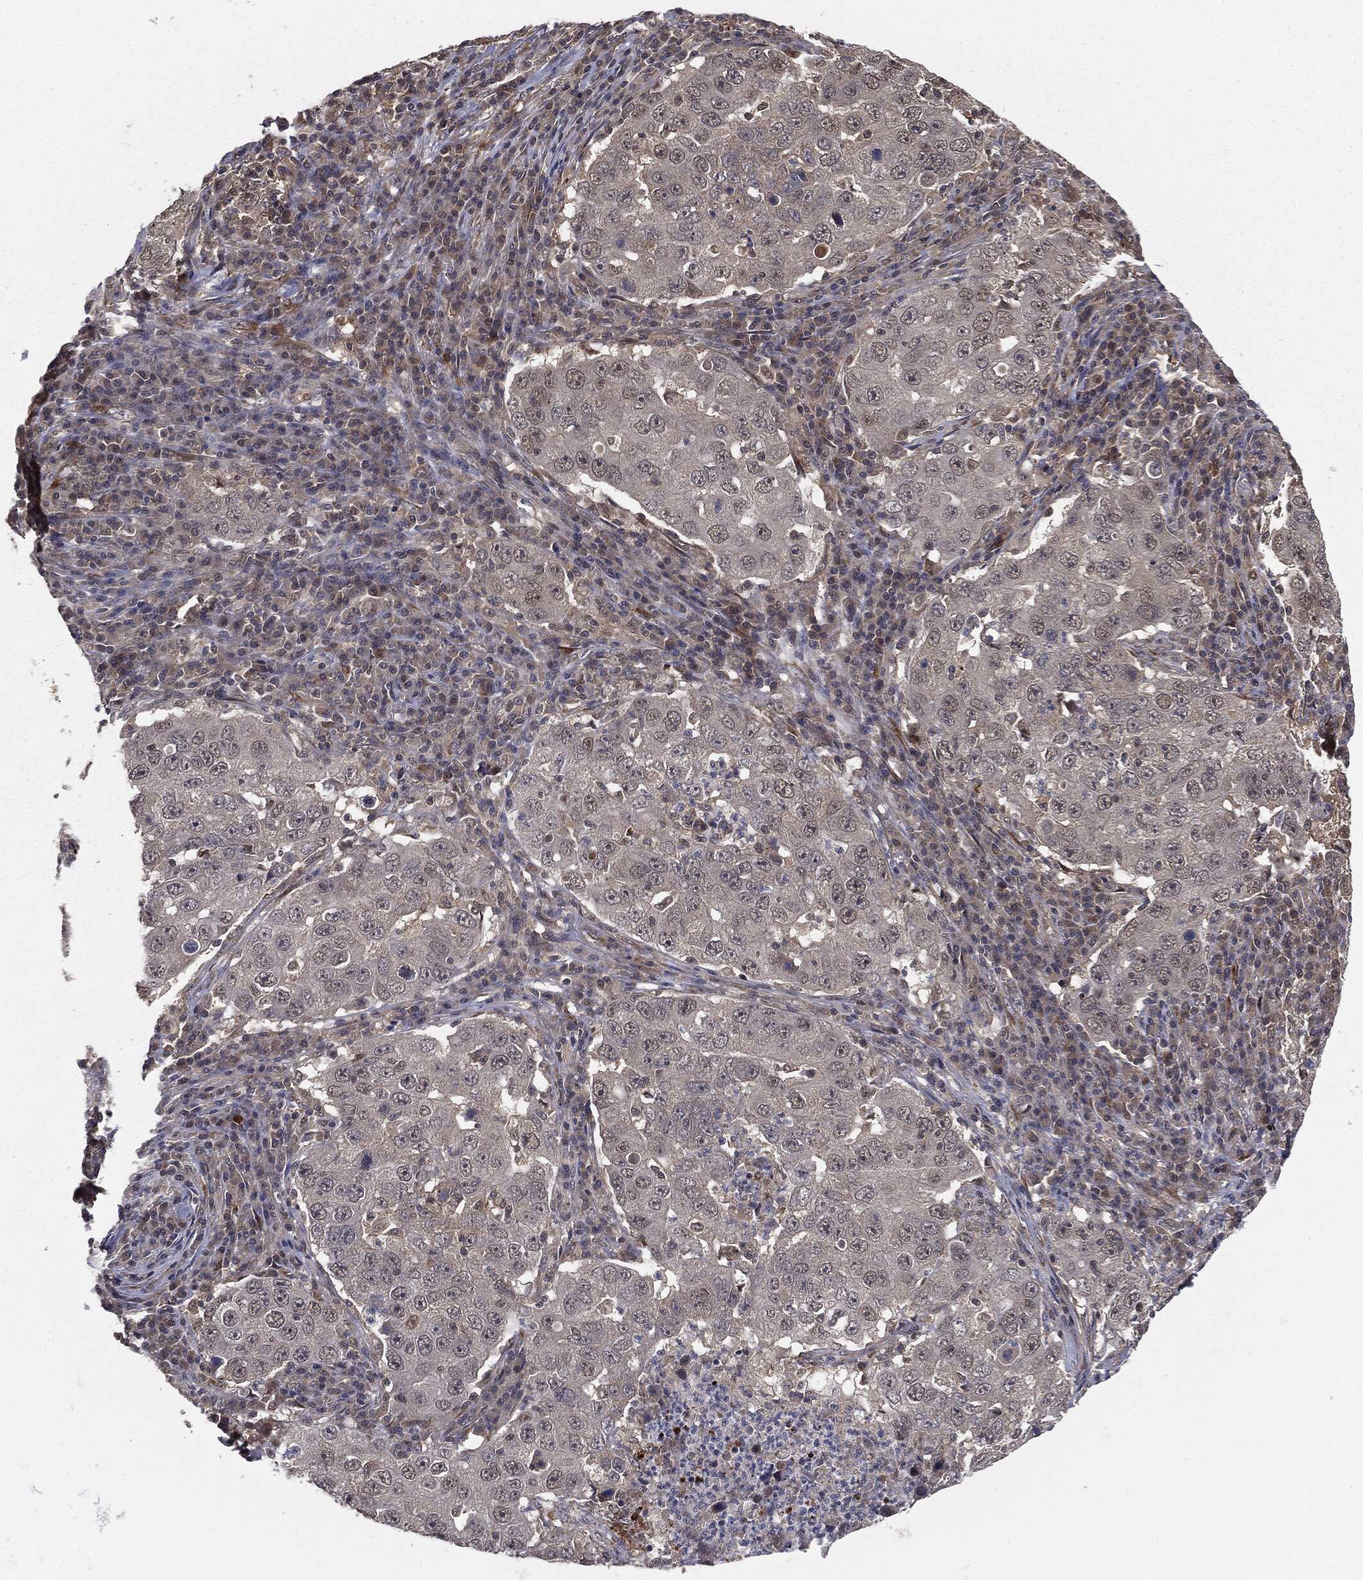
{"staining": {"intensity": "negative", "quantity": "none", "location": "none"}, "tissue": "lung cancer", "cell_type": "Tumor cells", "image_type": "cancer", "snomed": [{"axis": "morphology", "description": "Adenocarcinoma, NOS"}, {"axis": "topography", "description": "Lung"}], "caption": "IHC micrograph of neoplastic tissue: lung cancer (adenocarcinoma) stained with DAB reveals no significant protein expression in tumor cells.", "gene": "FBXO7", "patient": {"sex": "male", "age": 73}}